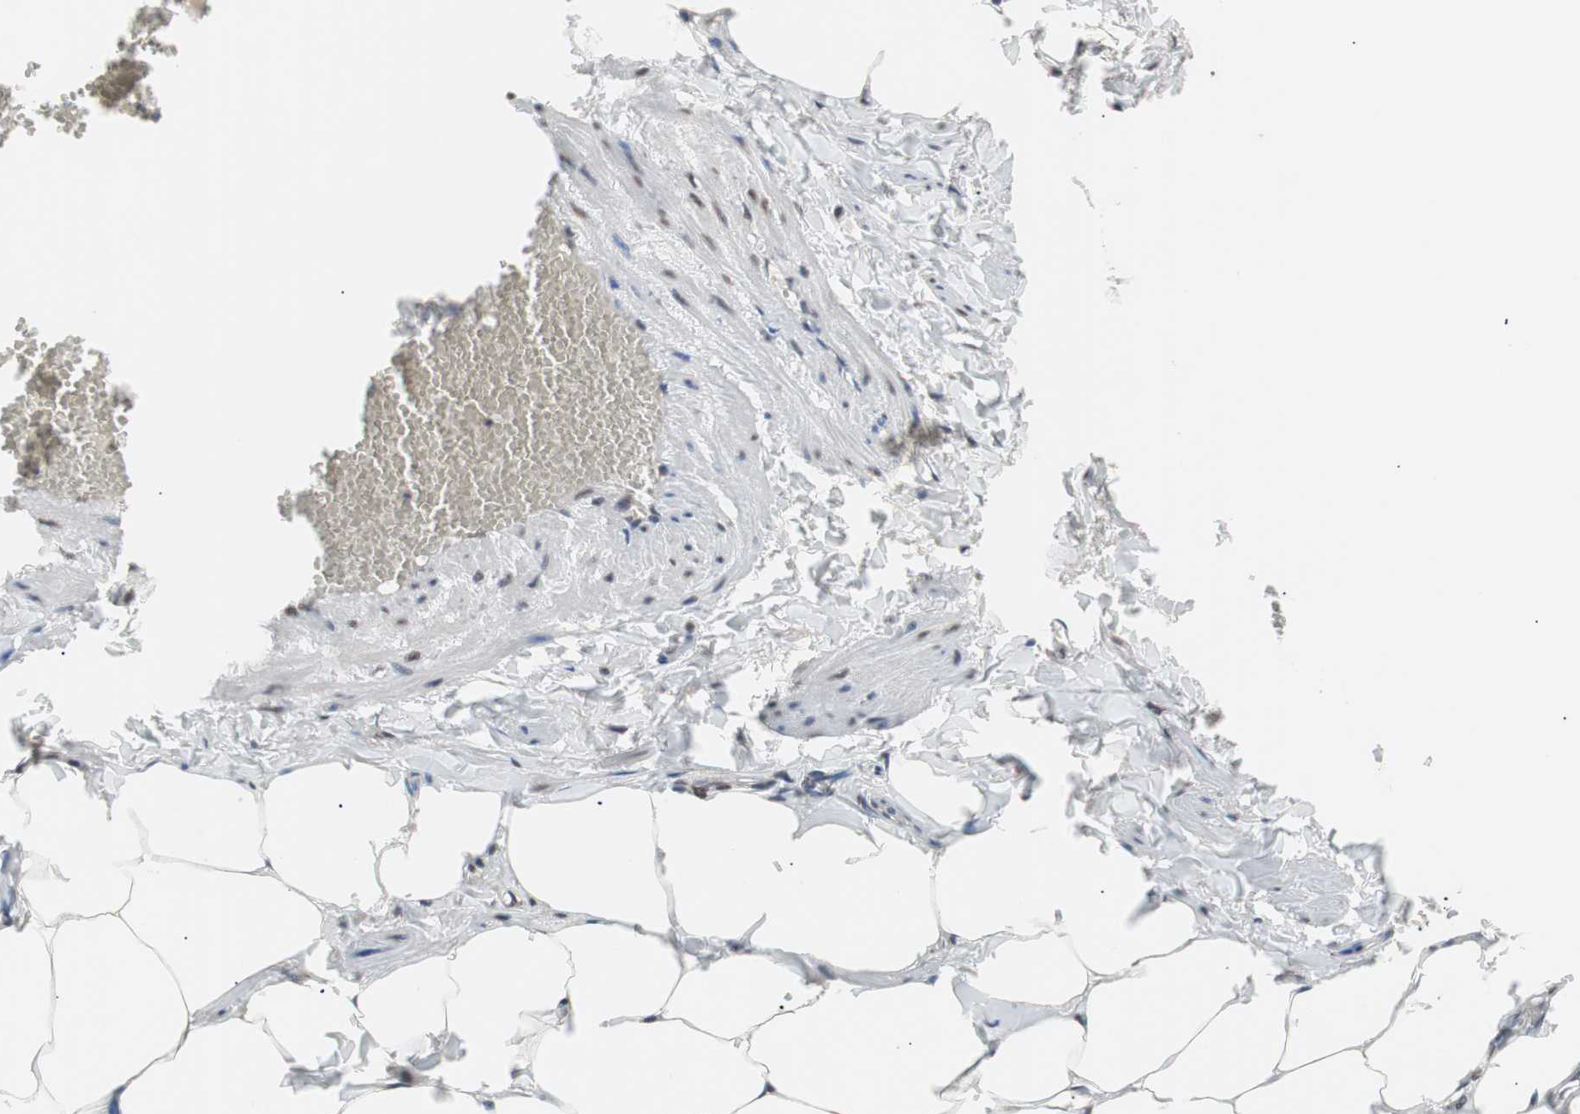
{"staining": {"intensity": "strong", "quantity": "25%-75%", "location": "nuclear"}, "tissue": "adipose tissue", "cell_type": "Adipocytes", "image_type": "normal", "snomed": [{"axis": "morphology", "description": "Normal tissue, NOS"}, {"axis": "topography", "description": "Vascular tissue"}], "caption": "Adipose tissue stained with IHC exhibits strong nuclear positivity in about 25%-75% of adipocytes.", "gene": "CHAMP1", "patient": {"sex": "male", "age": 41}}